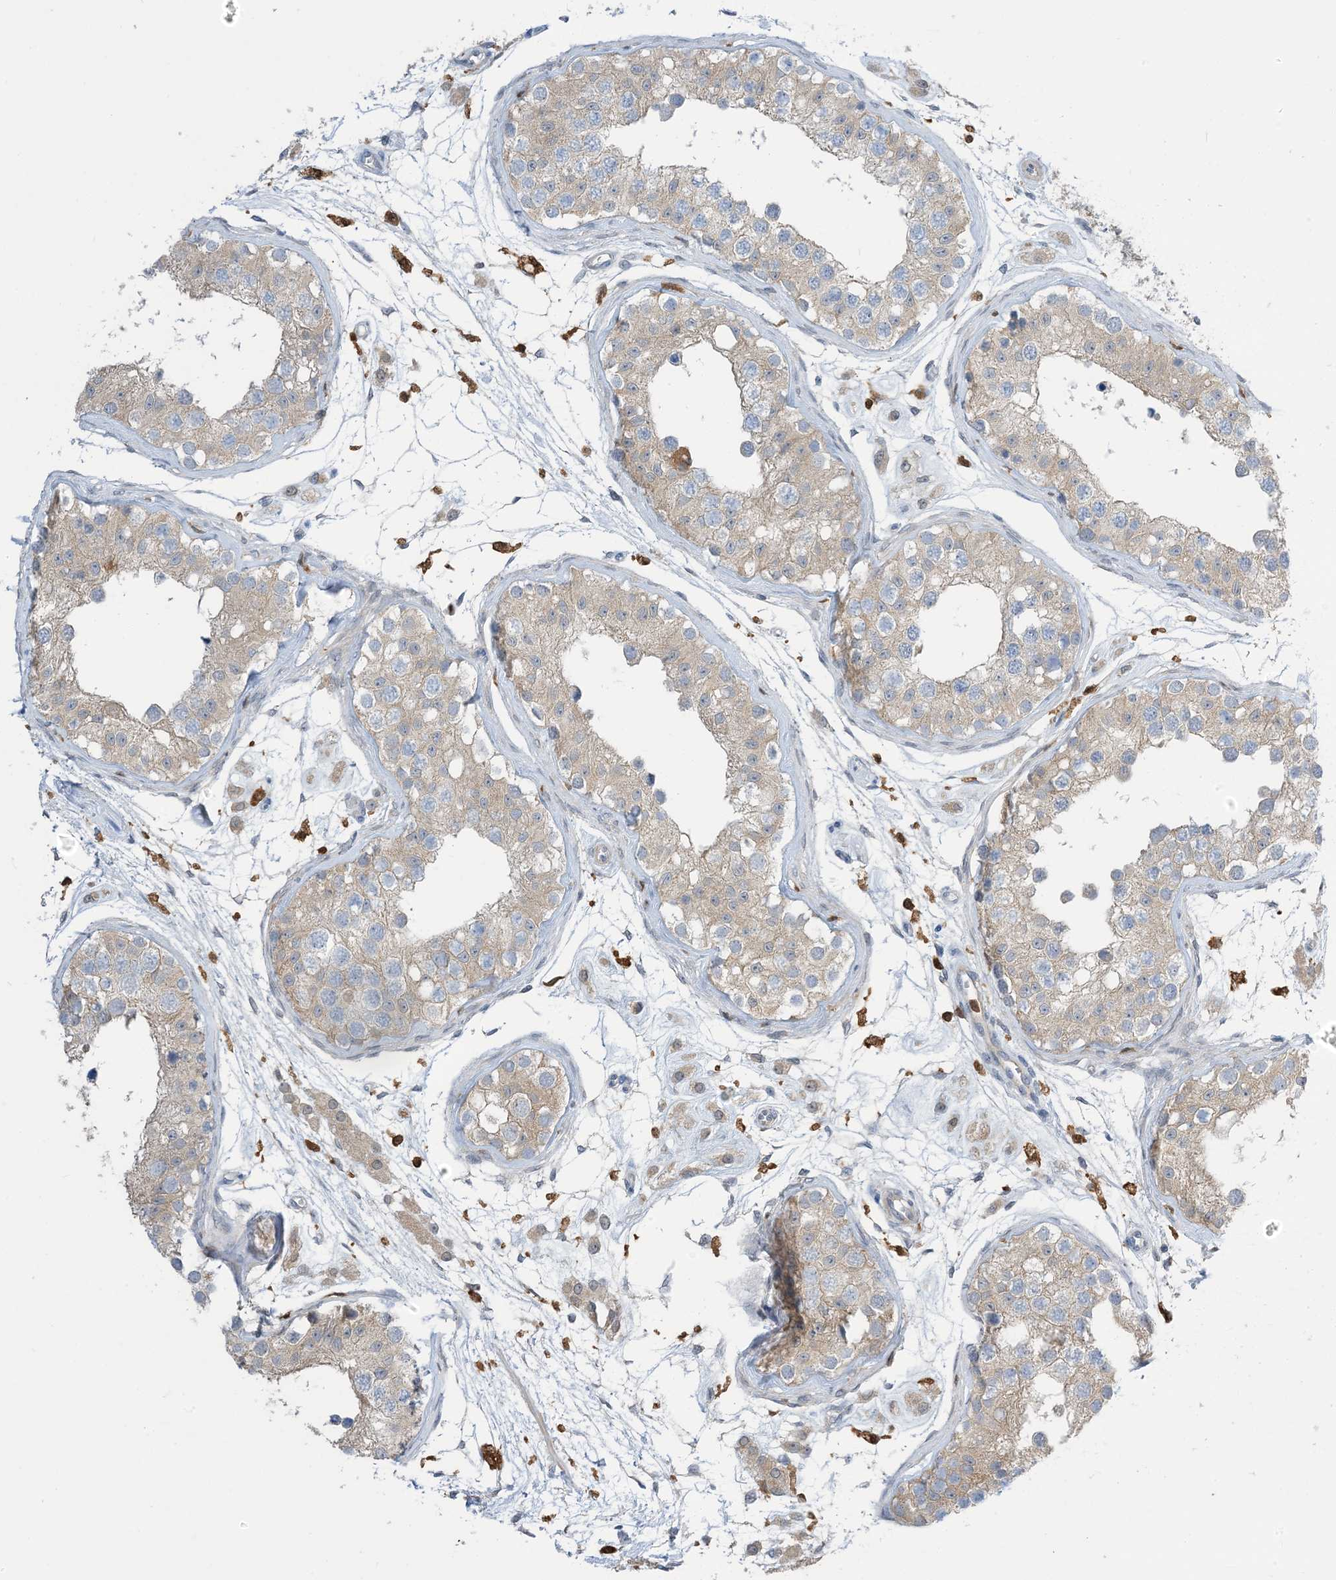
{"staining": {"intensity": "weak", "quantity": "25%-75%", "location": "cytoplasmic/membranous"}, "tissue": "testis", "cell_type": "Cells in seminiferous ducts", "image_type": "normal", "snomed": [{"axis": "morphology", "description": "Normal tissue, NOS"}, {"axis": "morphology", "description": "Adenocarcinoma, metastatic, NOS"}, {"axis": "topography", "description": "Testis"}], "caption": "Protein staining shows weak cytoplasmic/membranous staining in approximately 25%-75% of cells in seminiferous ducts in normal testis.", "gene": "NAGK", "patient": {"sex": "male", "age": 26}}